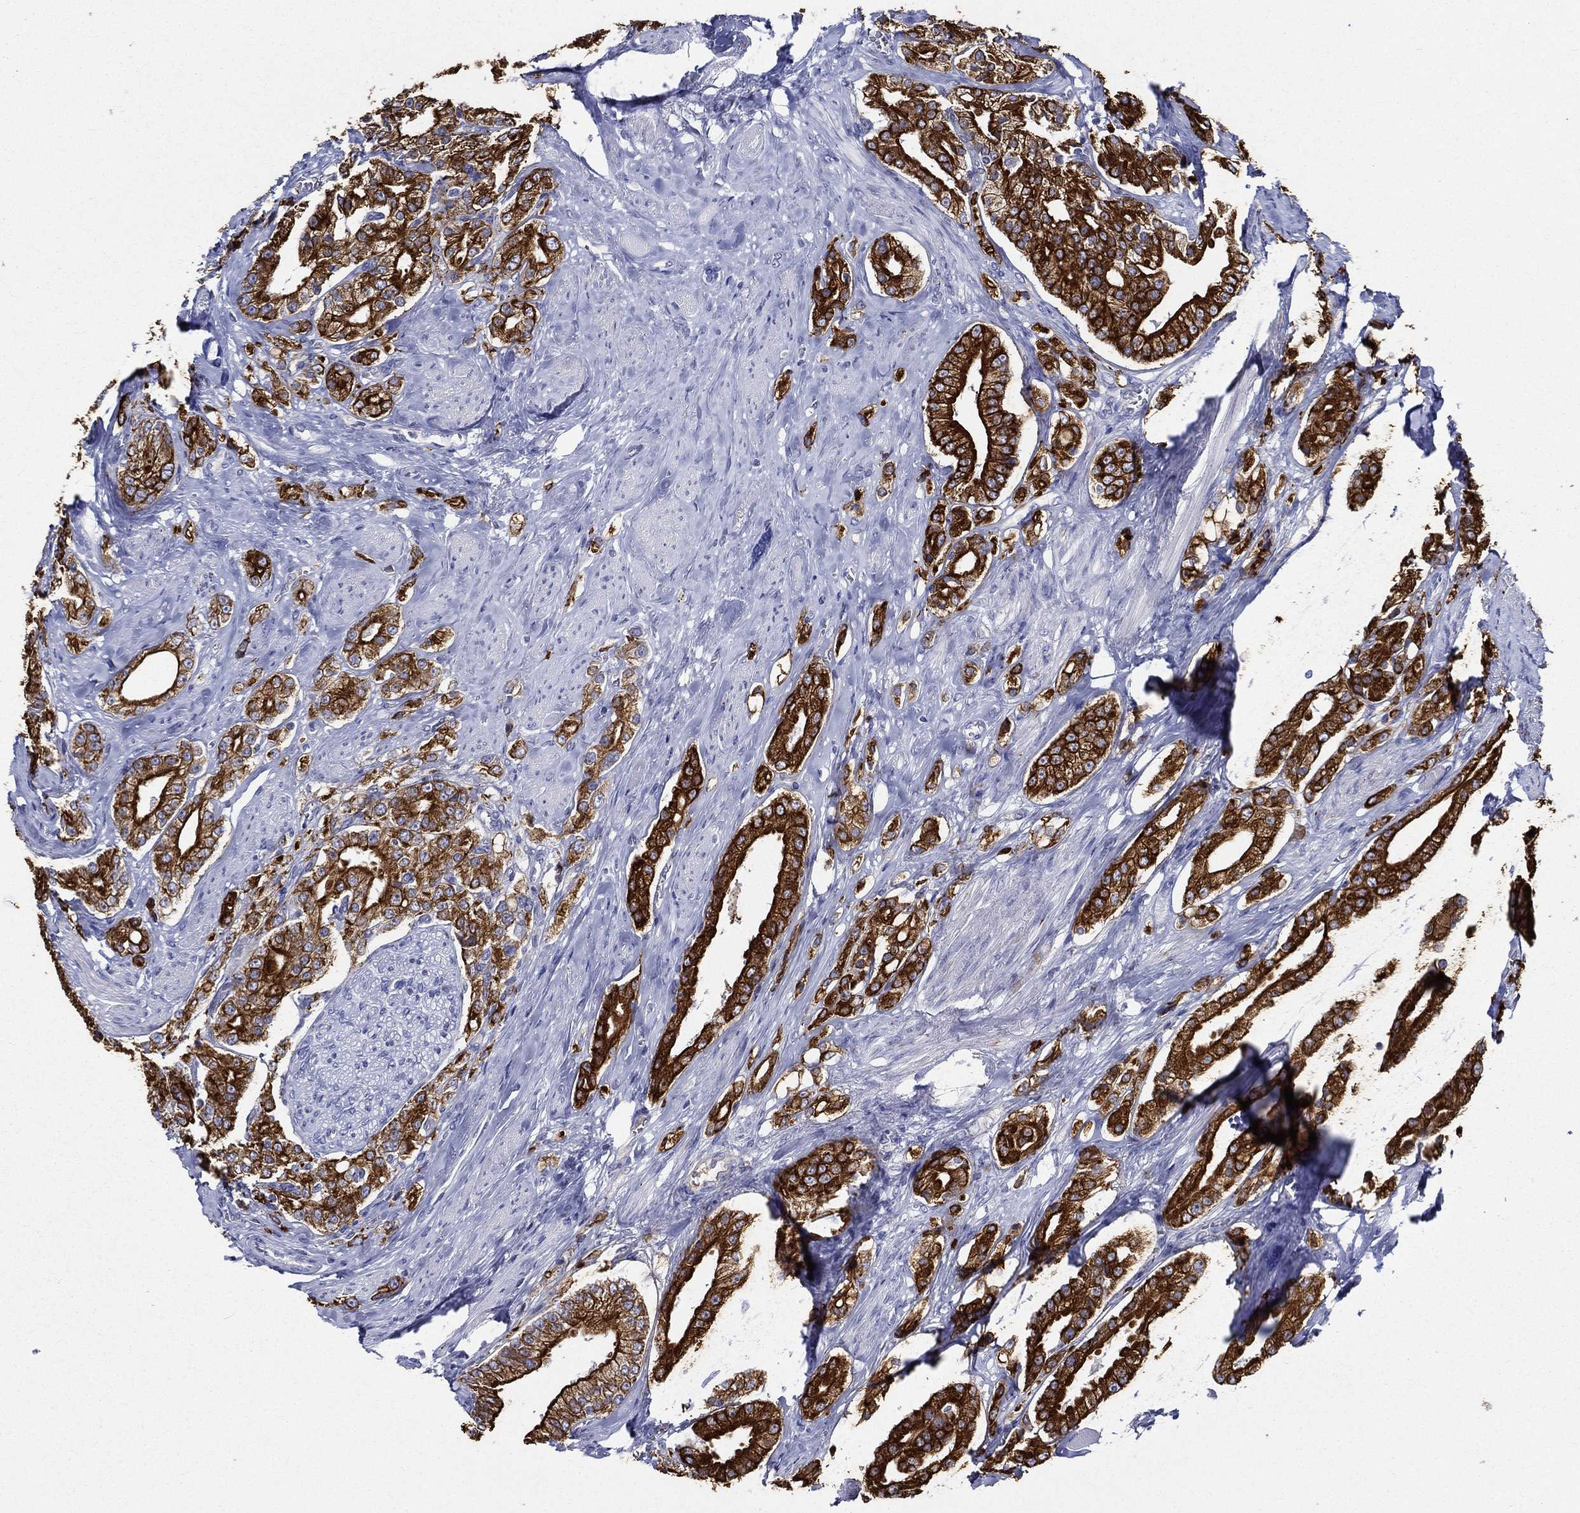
{"staining": {"intensity": "strong", "quantity": ">75%", "location": "cytoplasmic/membranous"}, "tissue": "prostate cancer", "cell_type": "Tumor cells", "image_type": "cancer", "snomed": [{"axis": "morphology", "description": "Adenocarcinoma, NOS"}, {"axis": "topography", "description": "Prostate and seminal vesicle, NOS"}, {"axis": "topography", "description": "Prostate"}], "caption": "Approximately >75% of tumor cells in human prostate adenocarcinoma show strong cytoplasmic/membranous protein positivity as visualized by brown immunohistochemical staining.", "gene": "NEDD9", "patient": {"sex": "male", "age": 67}}